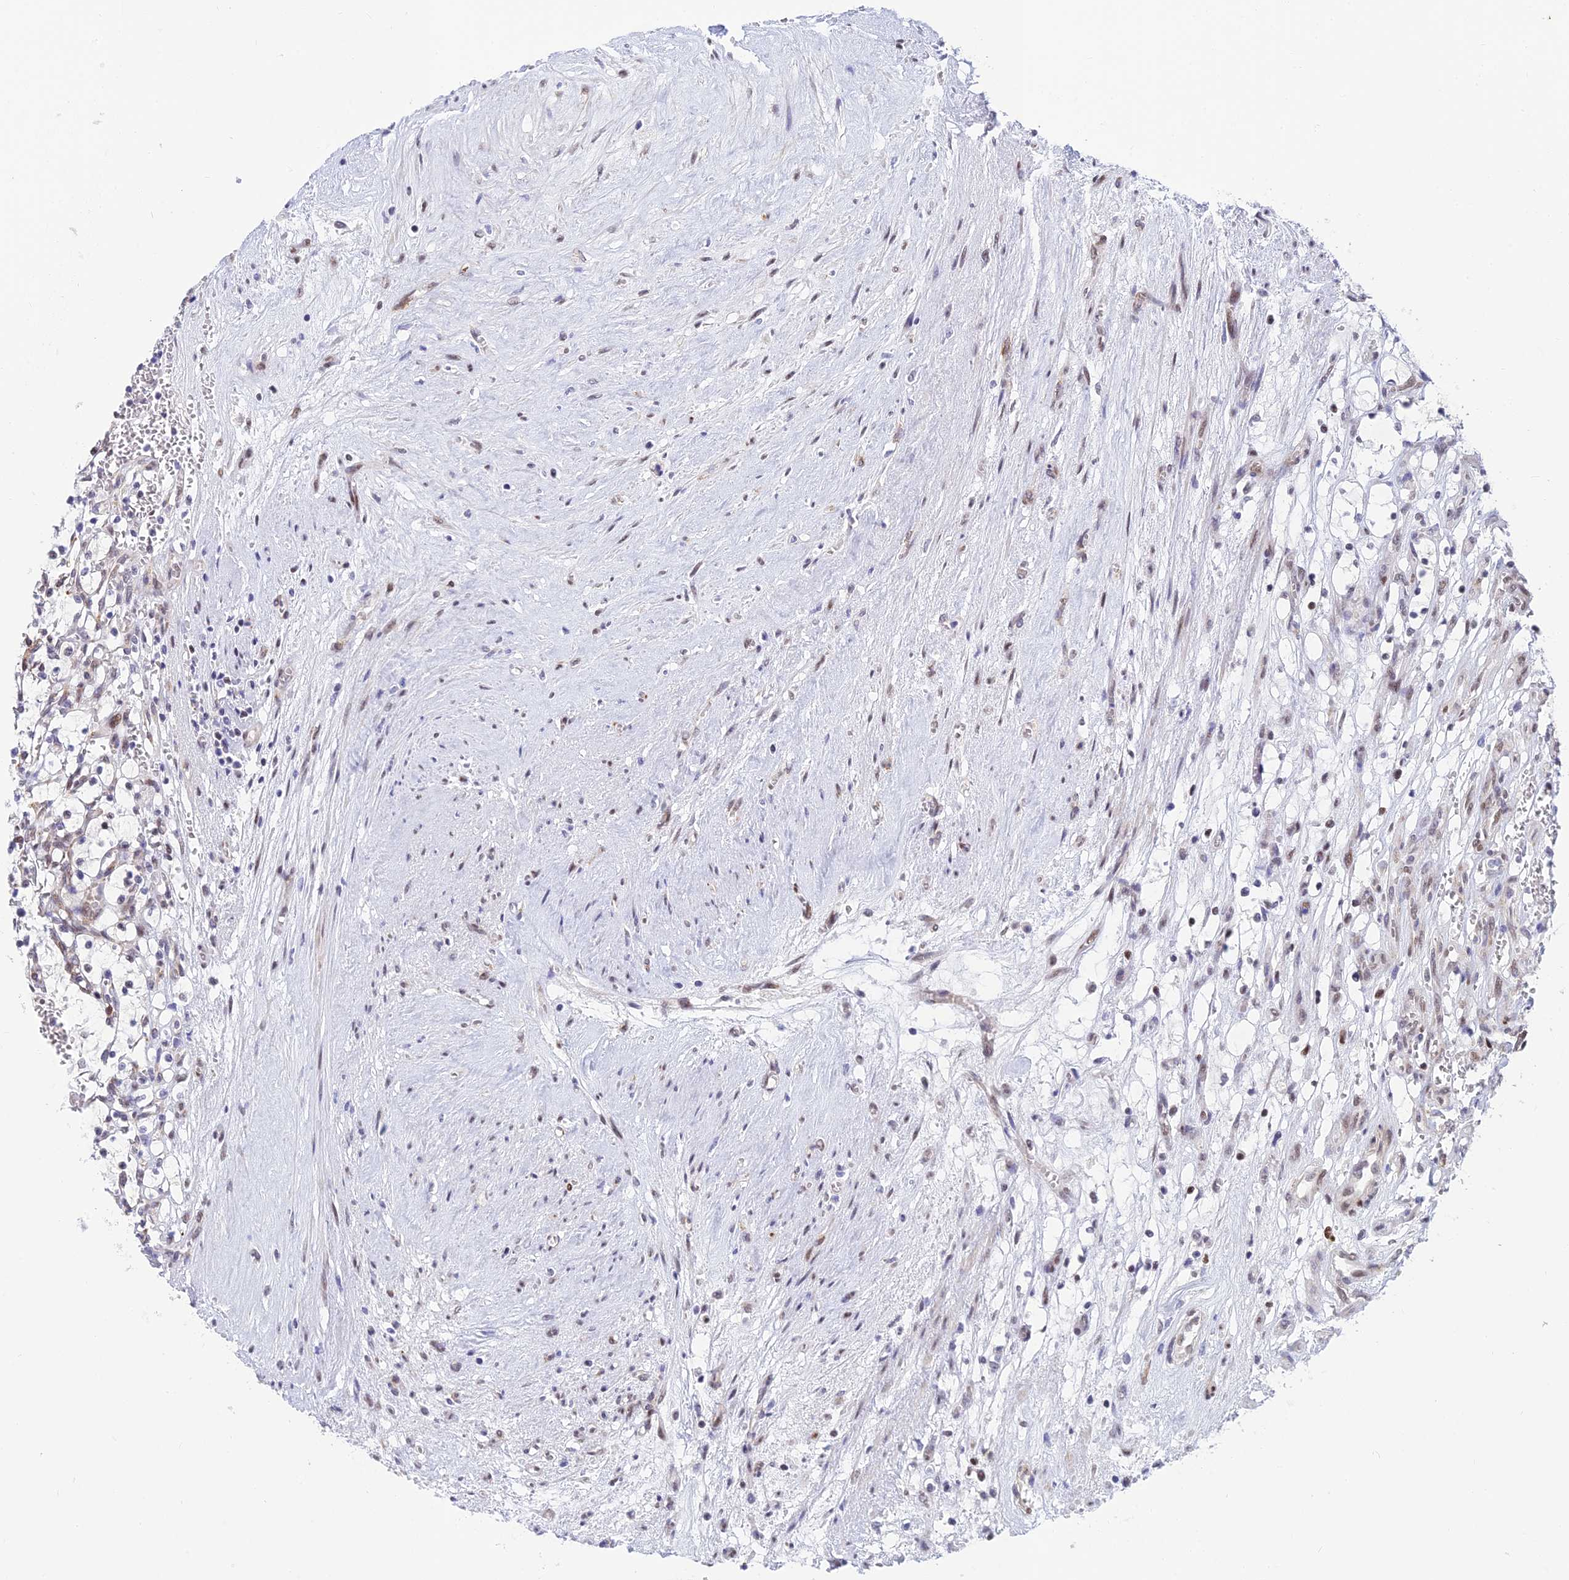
{"staining": {"intensity": "negative", "quantity": "none", "location": "none"}, "tissue": "renal cancer", "cell_type": "Tumor cells", "image_type": "cancer", "snomed": [{"axis": "morphology", "description": "Adenocarcinoma, NOS"}, {"axis": "topography", "description": "Kidney"}], "caption": "This is an immunohistochemistry (IHC) photomicrograph of renal cancer (adenocarcinoma). There is no positivity in tumor cells.", "gene": "CLK4", "patient": {"sex": "female", "age": 69}}